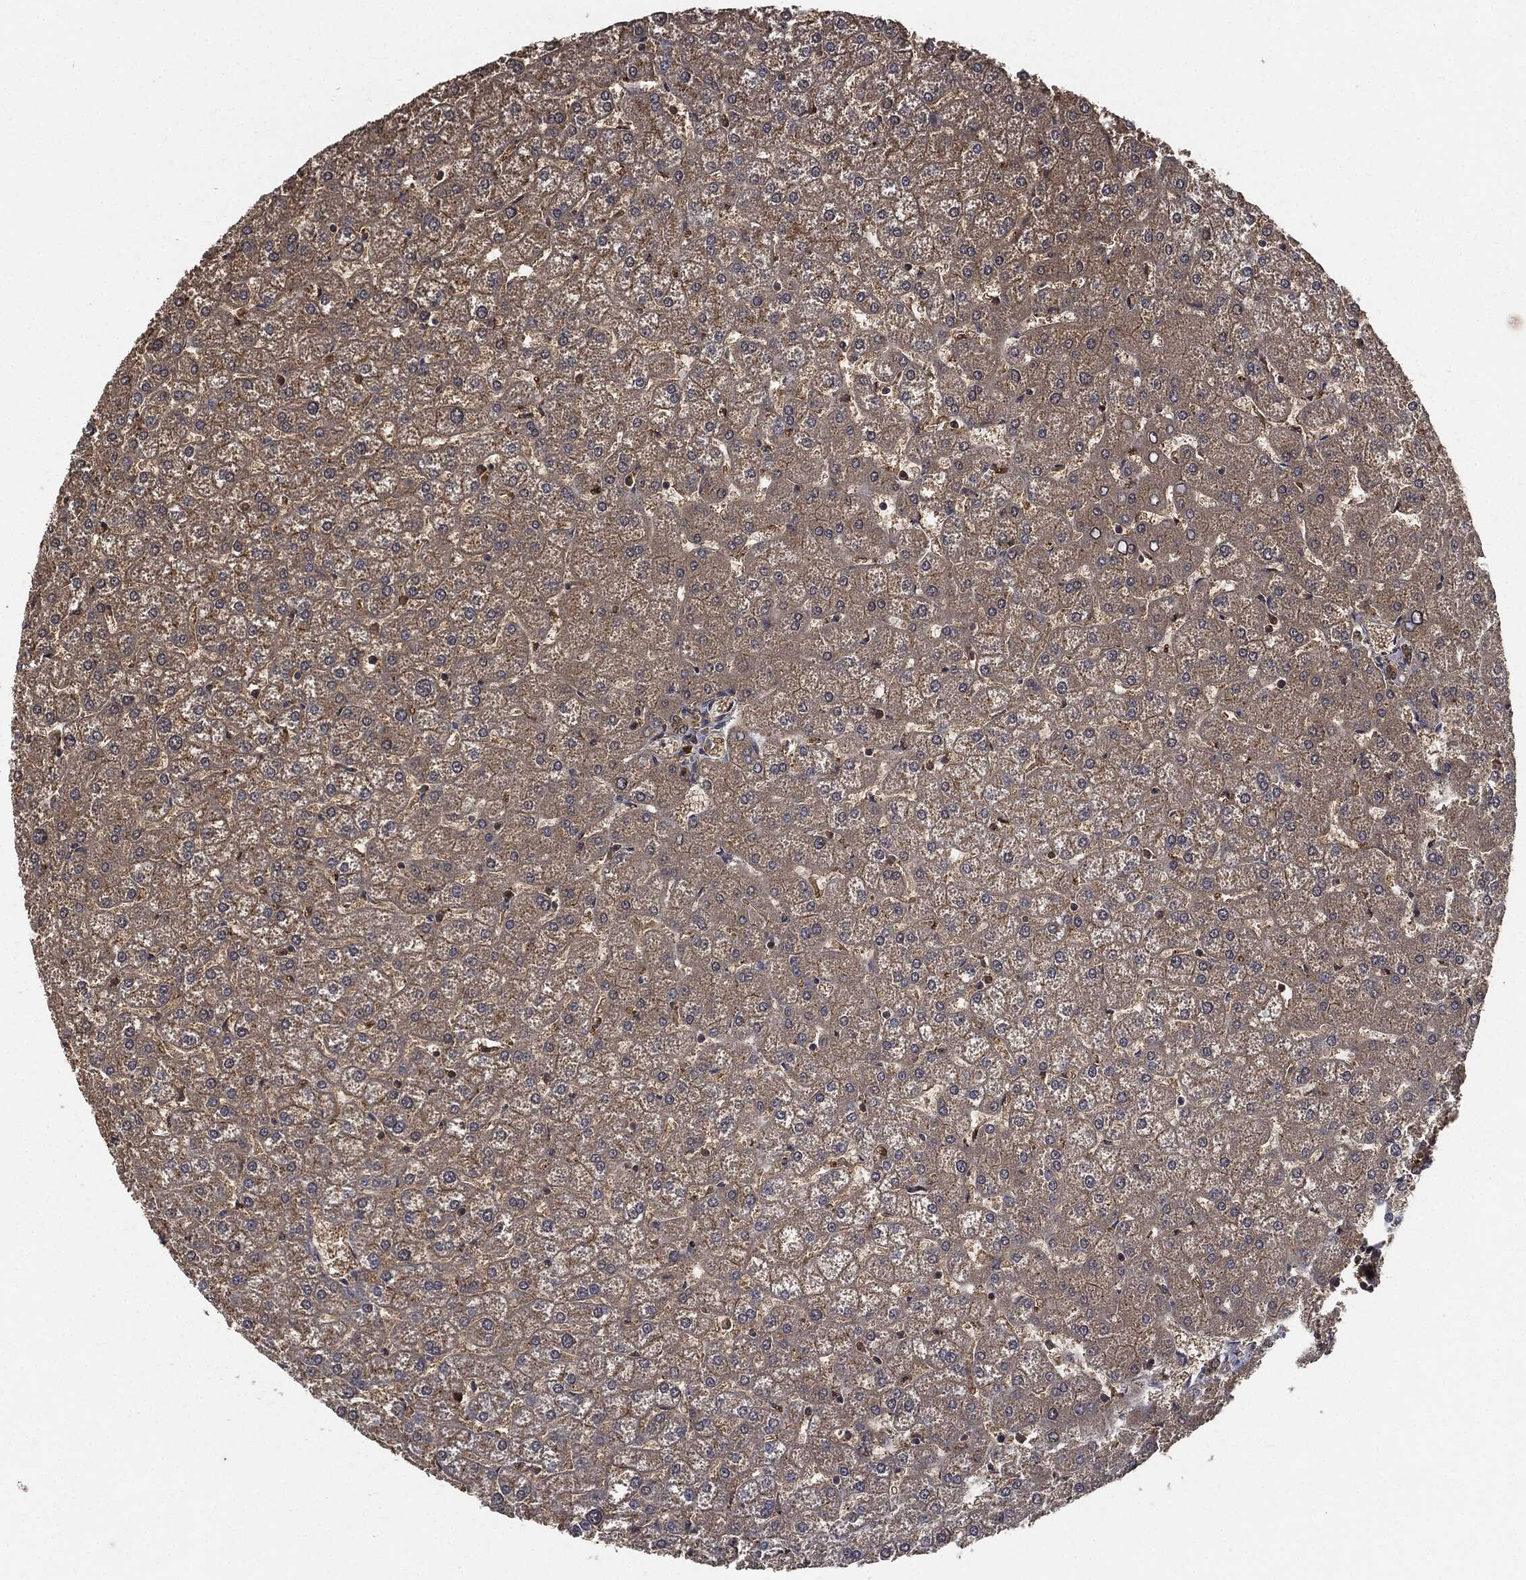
{"staining": {"intensity": "moderate", "quantity": ">75%", "location": "cytoplasmic/membranous"}, "tissue": "liver", "cell_type": "Cholangiocytes", "image_type": "normal", "snomed": [{"axis": "morphology", "description": "Normal tissue, NOS"}, {"axis": "topography", "description": "Liver"}], "caption": "Unremarkable liver was stained to show a protein in brown. There is medium levels of moderate cytoplasmic/membranous positivity in approximately >75% of cholangiocytes.", "gene": "BRAF", "patient": {"sex": "female", "age": 32}}